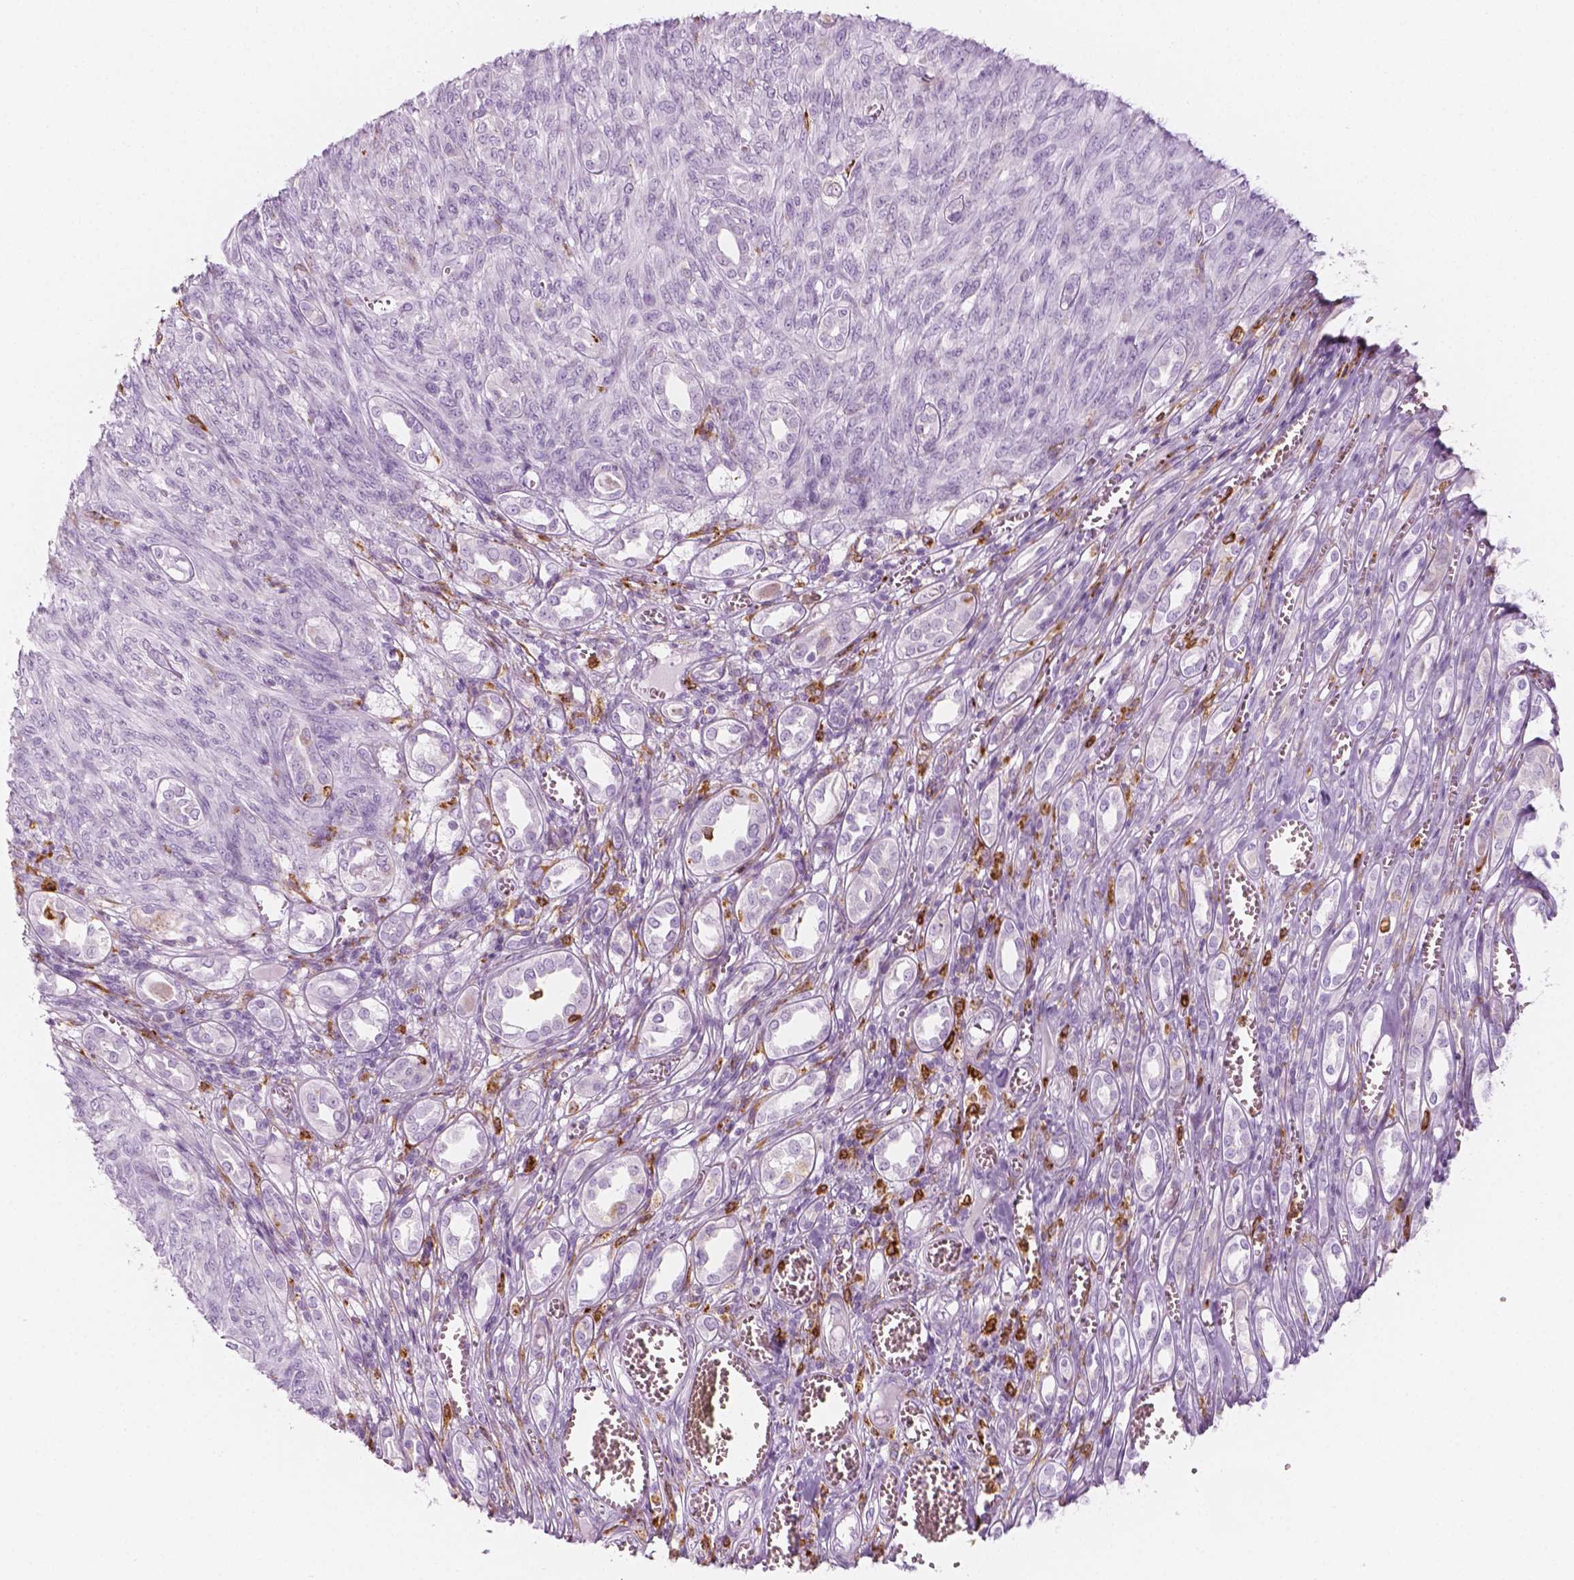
{"staining": {"intensity": "negative", "quantity": "none", "location": "none"}, "tissue": "renal cancer", "cell_type": "Tumor cells", "image_type": "cancer", "snomed": [{"axis": "morphology", "description": "Adenocarcinoma, NOS"}, {"axis": "topography", "description": "Kidney"}], "caption": "DAB (3,3'-diaminobenzidine) immunohistochemical staining of renal adenocarcinoma shows no significant staining in tumor cells.", "gene": "CES1", "patient": {"sex": "male", "age": 58}}